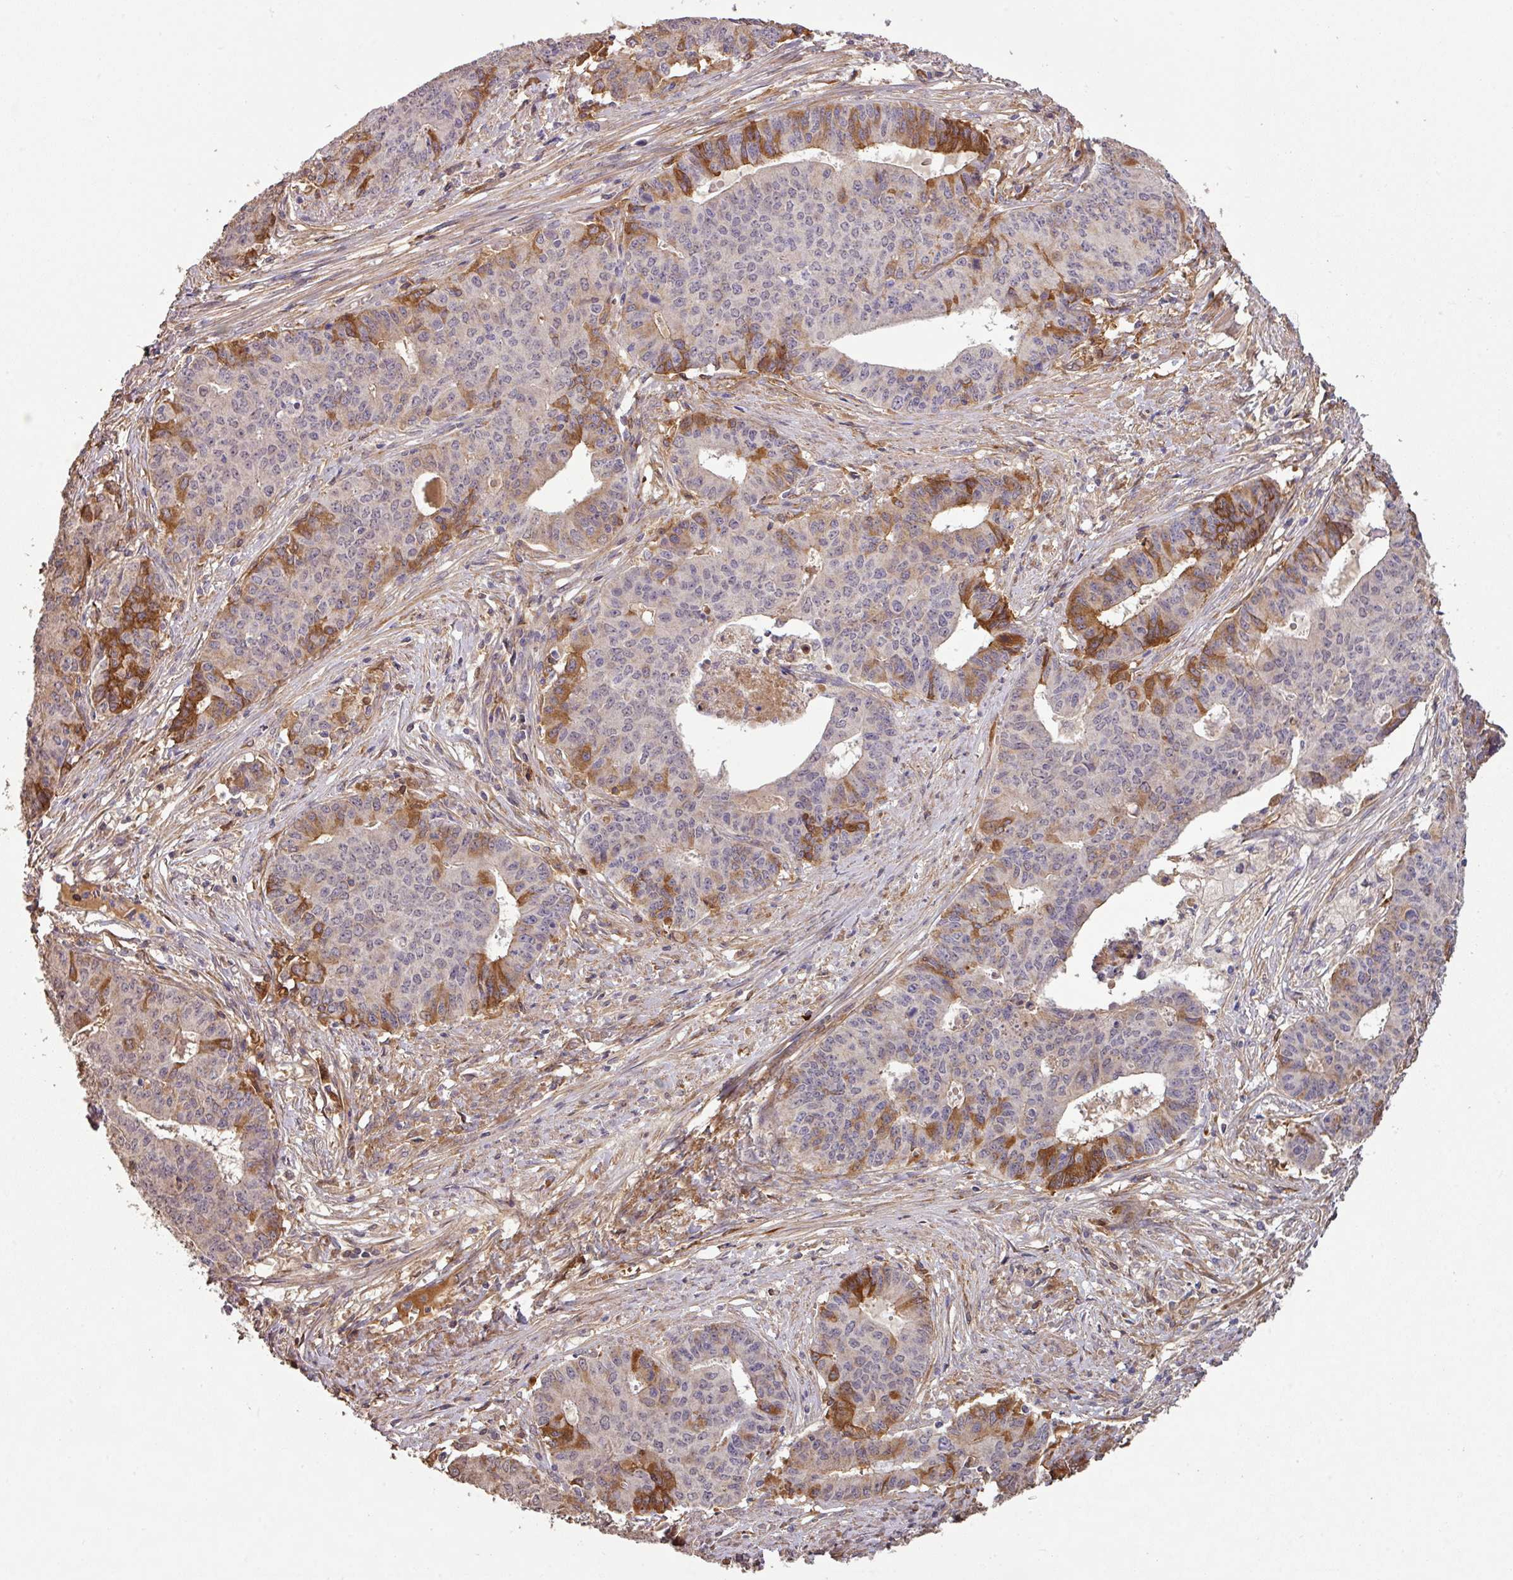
{"staining": {"intensity": "moderate", "quantity": "<25%", "location": "cytoplasmic/membranous"}, "tissue": "endometrial cancer", "cell_type": "Tumor cells", "image_type": "cancer", "snomed": [{"axis": "morphology", "description": "Adenocarcinoma, NOS"}, {"axis": "topography", "description": "Endometrium"}], "caption": "About <25% of tumor cells in human adenocarcinoma (endometrial) exhibit moderate cytoplasmic/membranous protein expression as visualized by brown immunohistochemical staining.", "gene": "ISLR", "patient": {"sex": "female", "age": 59}}